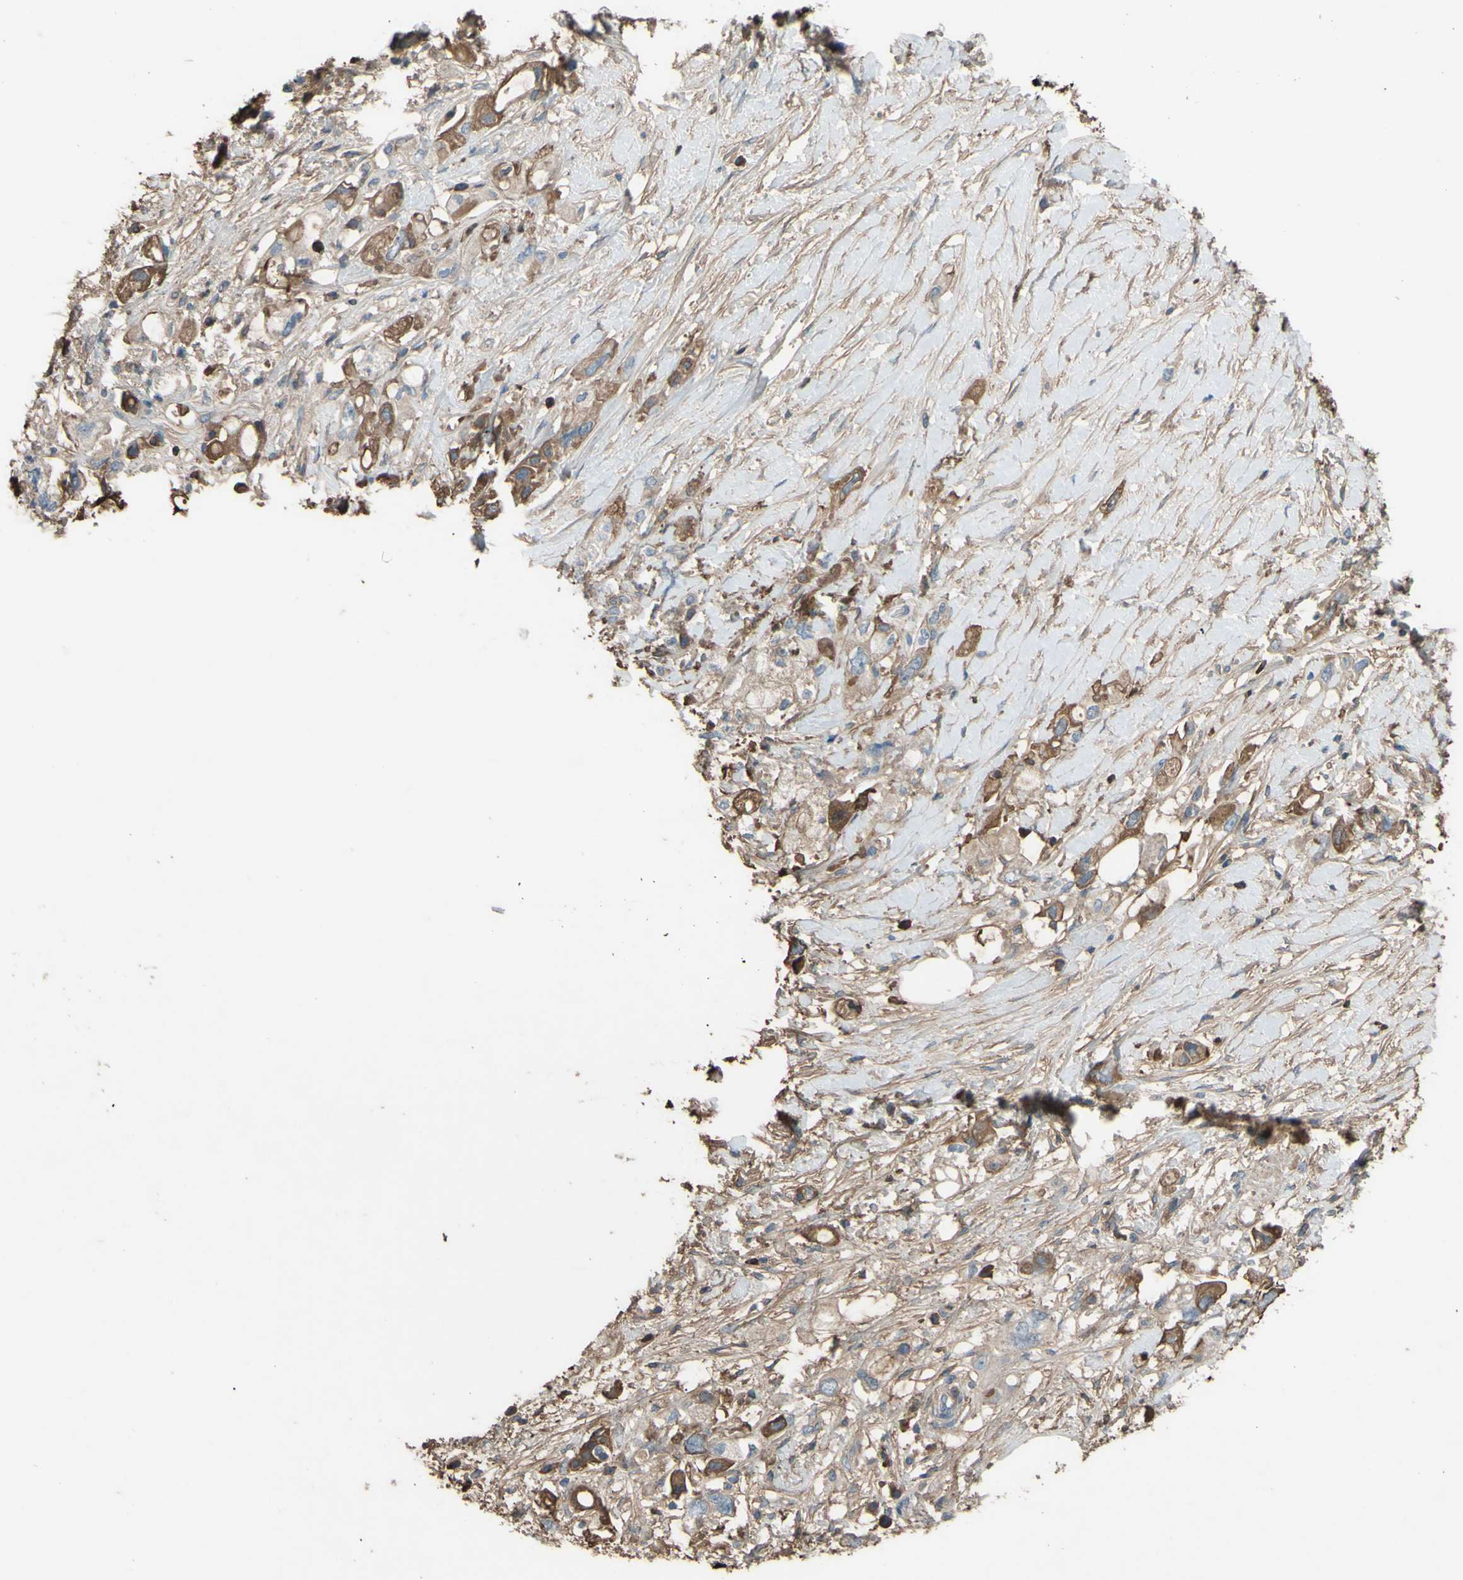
{"staining": {"intensity": "moderate", "quantity": "25%-75%", "location": "cytoplasmic/membranous"}, "tissue": "pancreatic cancer", "cell_type": "Tumor cells", "image_type": "cancer", "snomed": [{"axis": "morphology", "description": "Adenocarcinoma, NOS"}, {"axis": "topography", "description": "Pancreas"}], "caption": "A histopathology image of human pancreatic adenocarcinoma stained for a protein displays moderate cytoplasmic/membranous brown staining in tumor cells.", "gene": "PTGDS", "patient": {"sex": "female", "age": 56}}